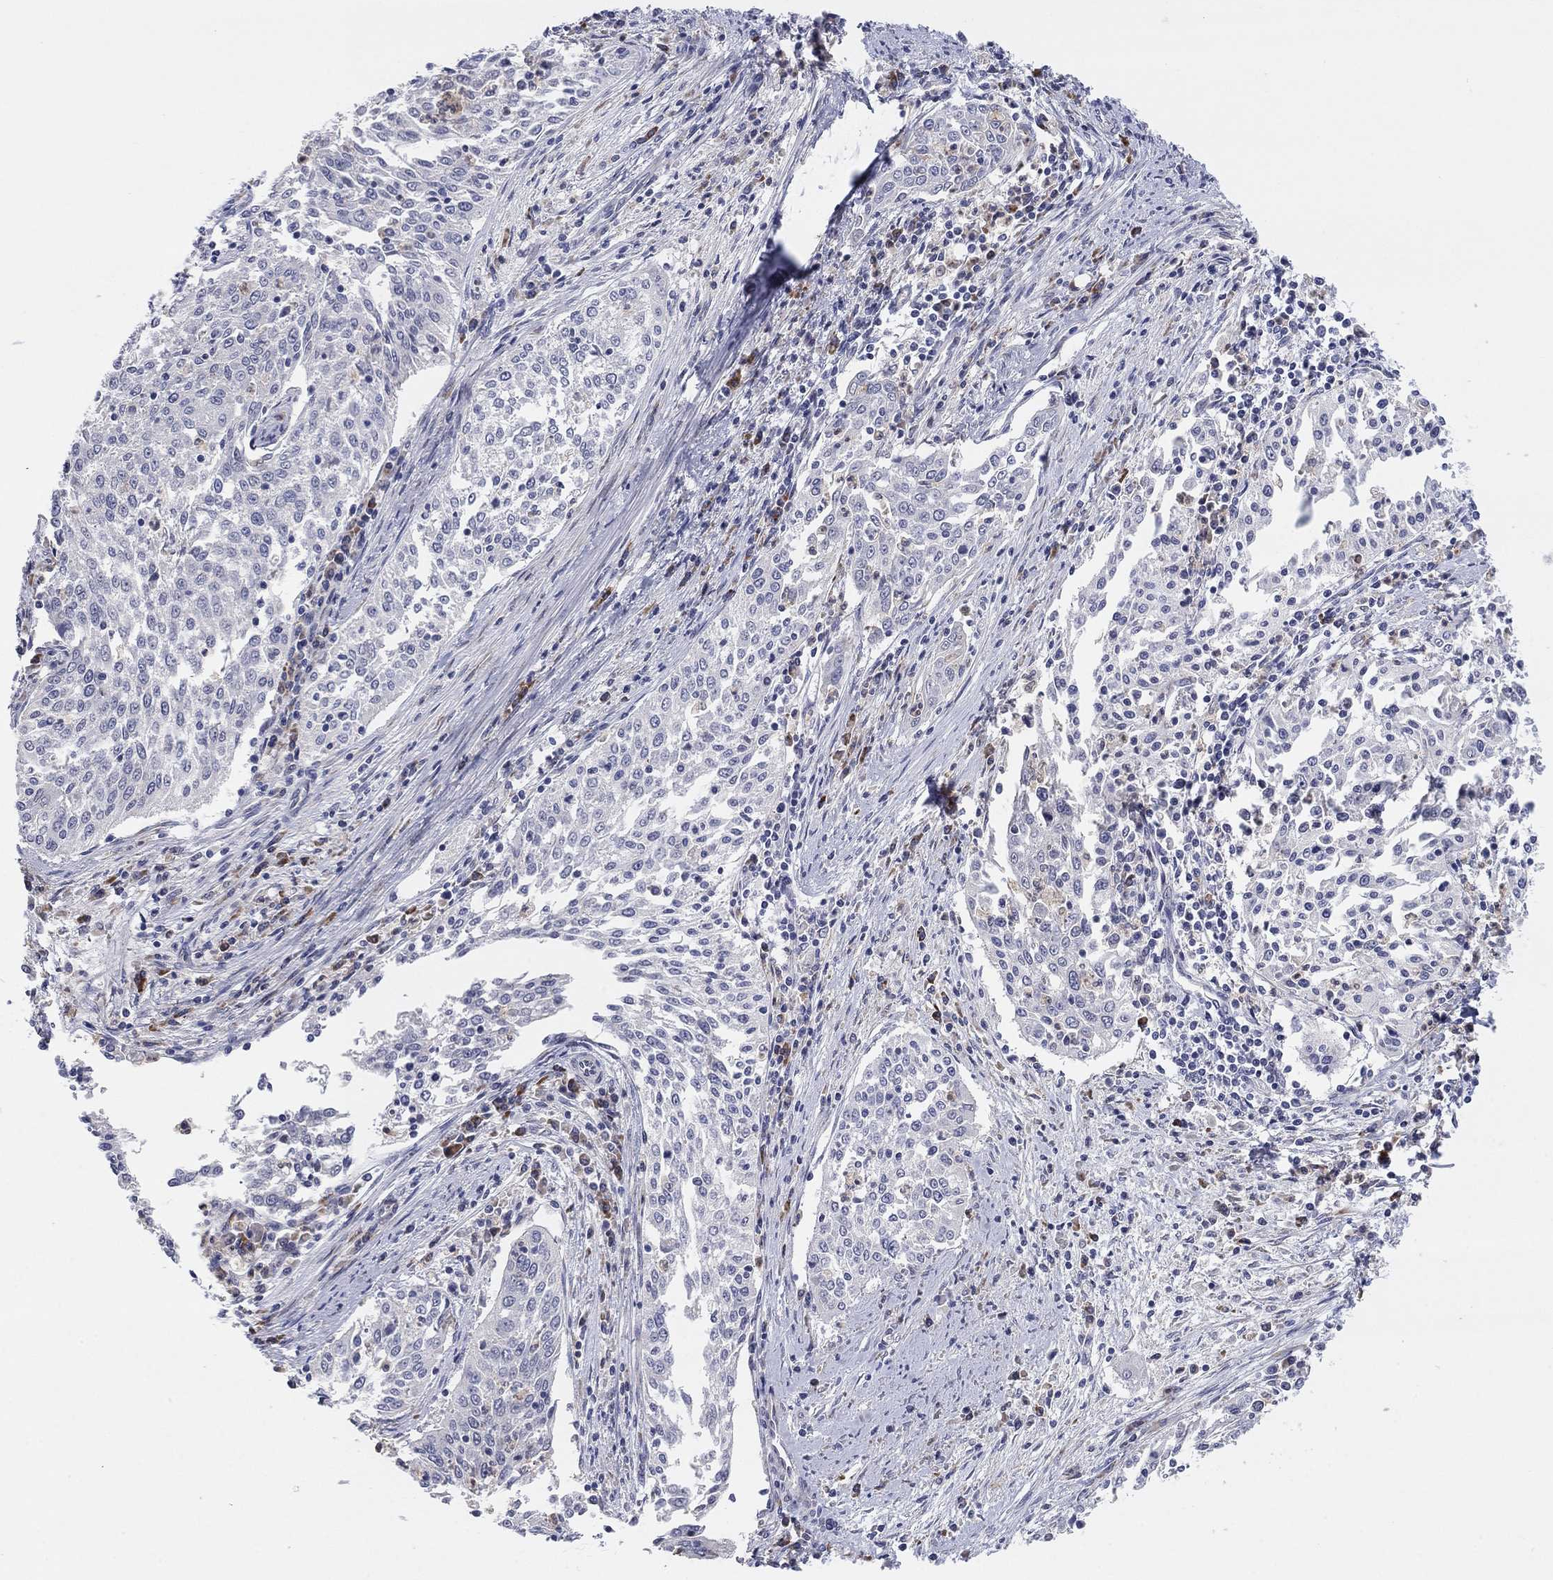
{"staining": {"intensity": "negative", "quantity": "none", "location": "none"}, "tissue": "cervical cancer", "cell_type": "Tumor cells", "image_type": "cancer", "snomed": [{"axis": "morphology", "description": "Squamous cell carcinoma, NOS"}, {"axis": "topography", "description": "Cervix"}], "caption": "High power microscopy histopathology image of an immunohistochemistry histopathology image of cervical cancer (squamous cell carcinoma), revealing no significant staining in tumor cells.", "gene": "TTC21B", "patient": {"sex": "female", "age": 41}}